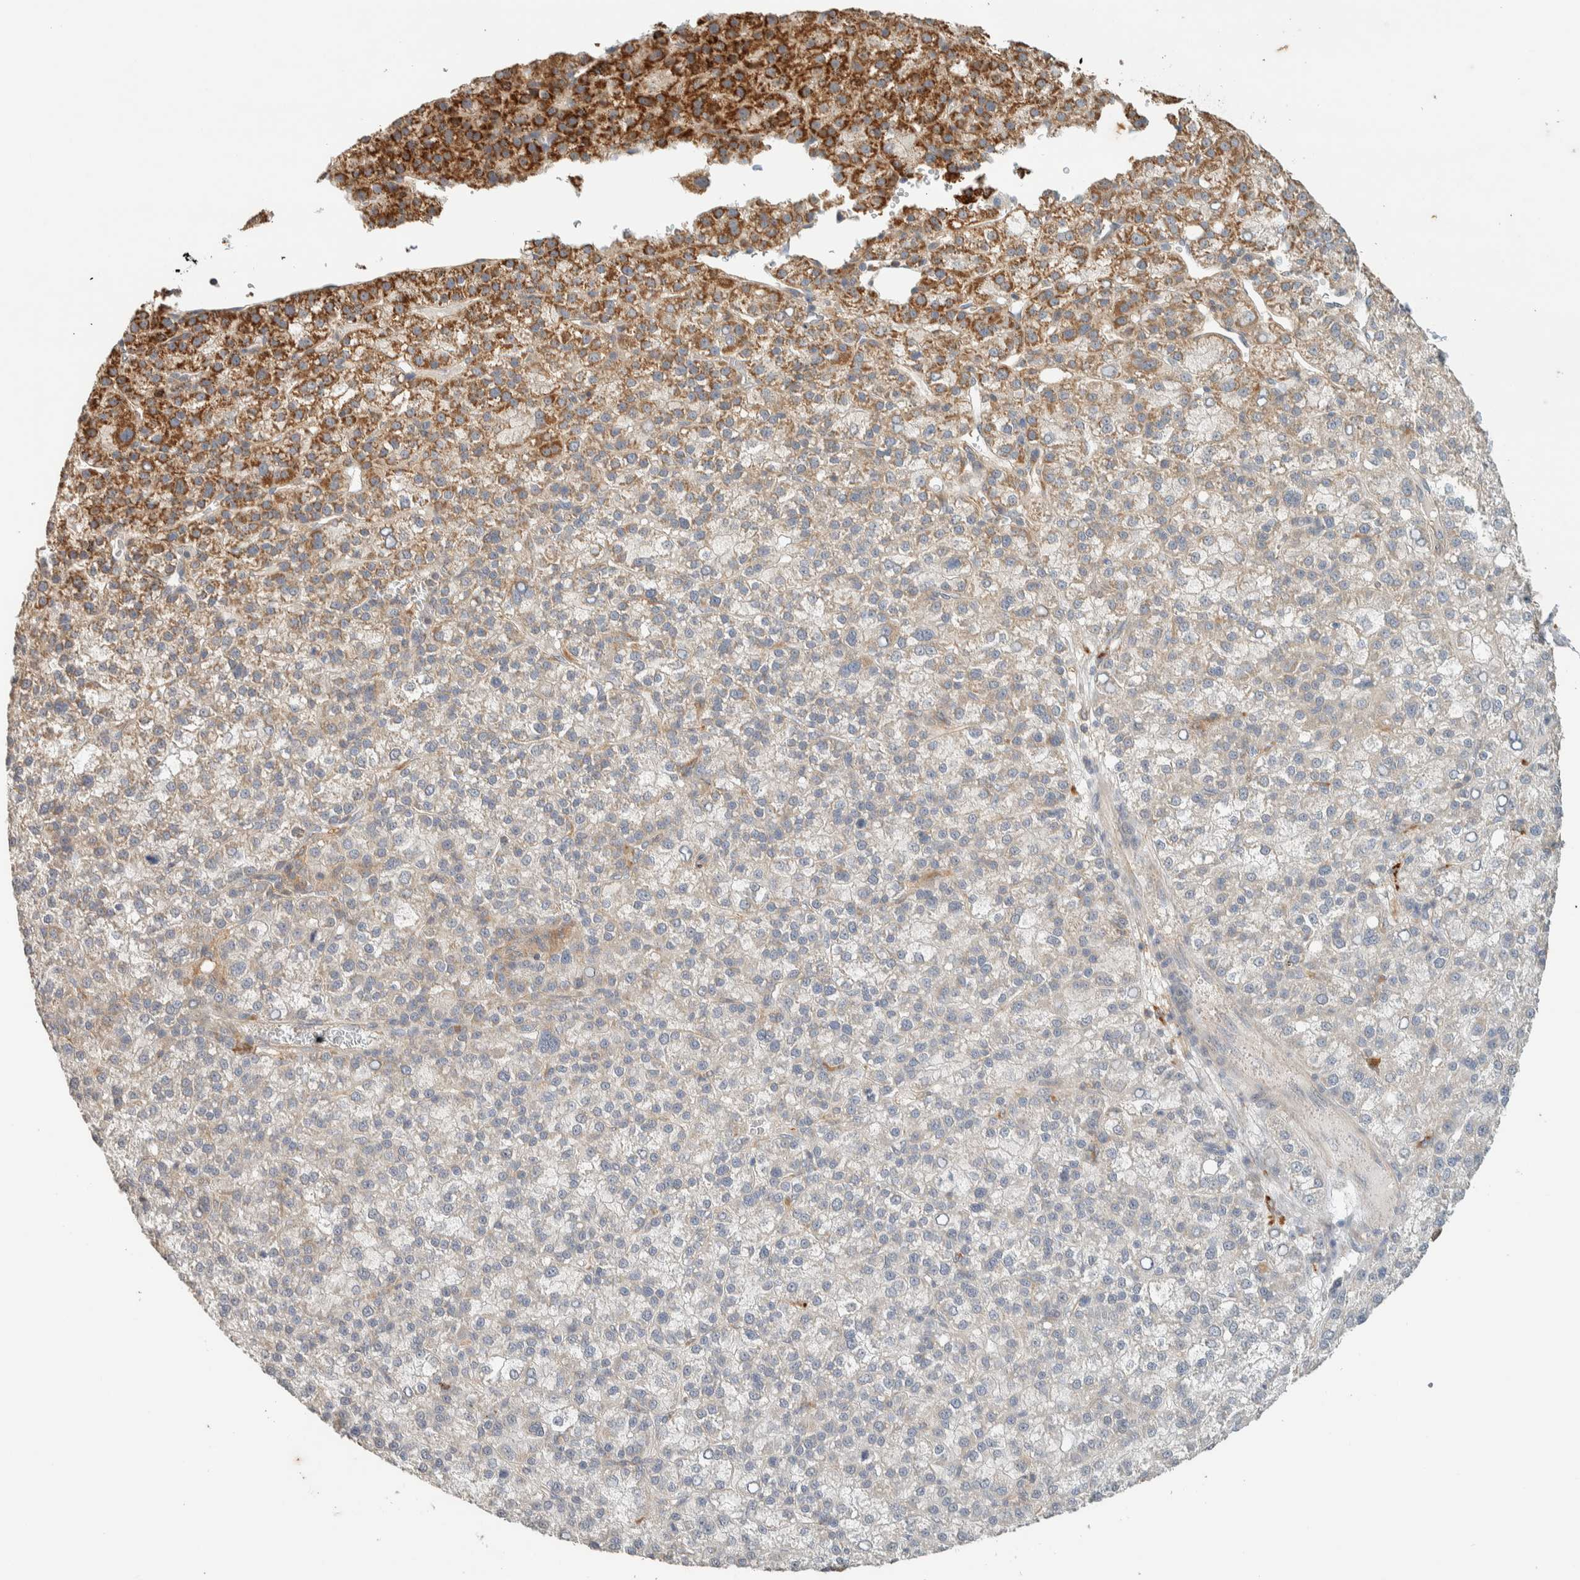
{"staining": {"intensity": "moderate", "quantity": "<25%", "location": "cytoplasmic/membranous"}, "tissue": "liver cancer", "cell_type": "Tumor cells", "image_type": "cancer", "snomed": [{"axis": "morphology", "description": "Carcinoma, Hepatocellular, NOS"}, {"axis": "topography", "description": "Liver"}], "caption": "Immunohistochemical staining of human liver cancer (hepatocellular carcinoma) reveals moderate cytoplasmic/membranous protein staining in about <25% of tumor cells.", "gene": "PDE7B", "patient": {"sex": "female", "age": 58}}